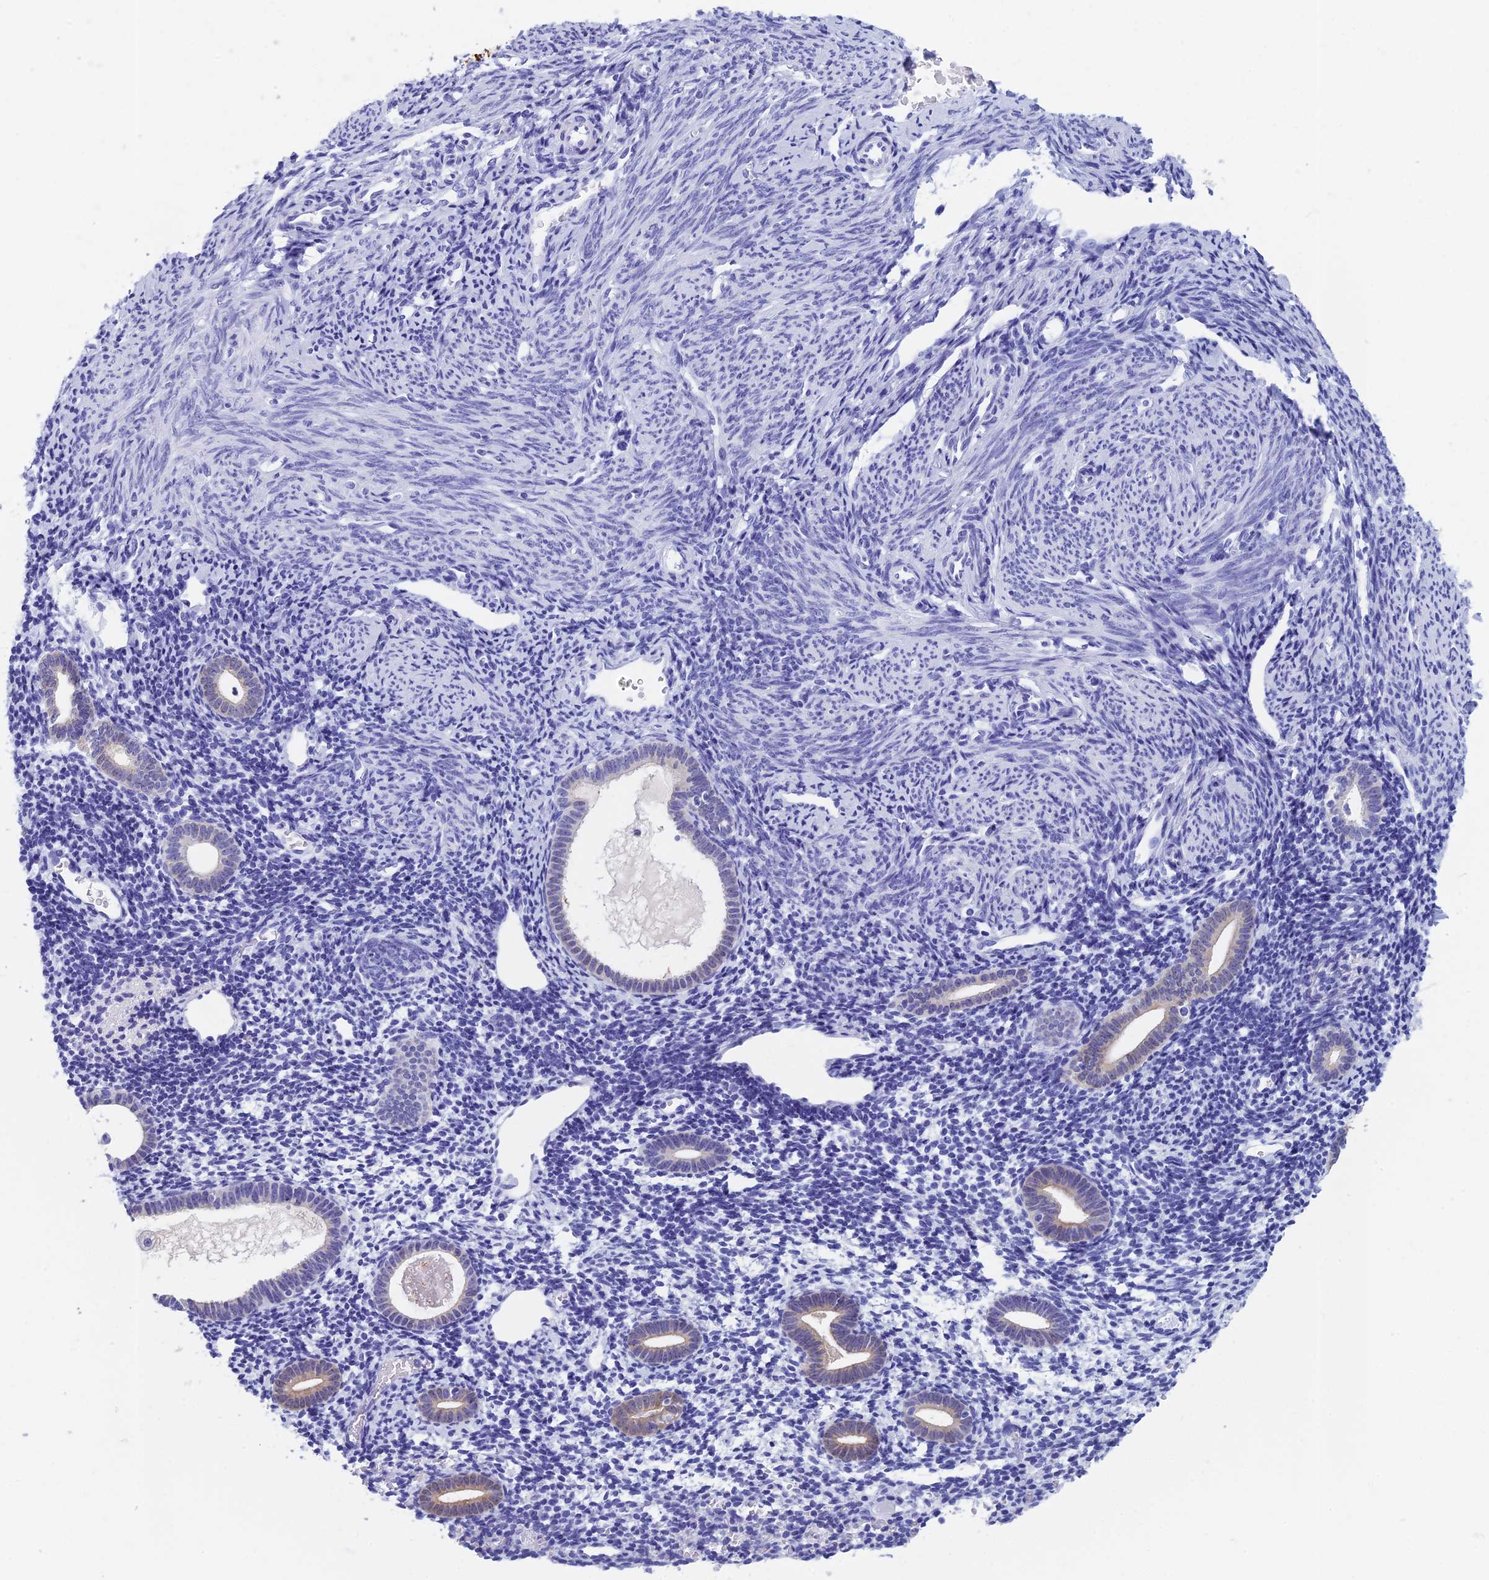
{"staining": {"intensity": "negative", "quantity": "none", "location": "none"}, "tissue": "endometrium", "cell_type": "Cells in endometrial stroma", "image_type": "normal", "snomed": [{"axis": "morphology", "description": "Normal tissue, NOS"}, {"axis": "topography", "description": "Endometrium"}], "caption": "IHC photomicrograph of benign endometrium: endometrium stained with DAB shows no significant protein positivity in cells in endometrial stroma.", "gene": "CAPS", "patient": {"sex": "female", "age": 56}}